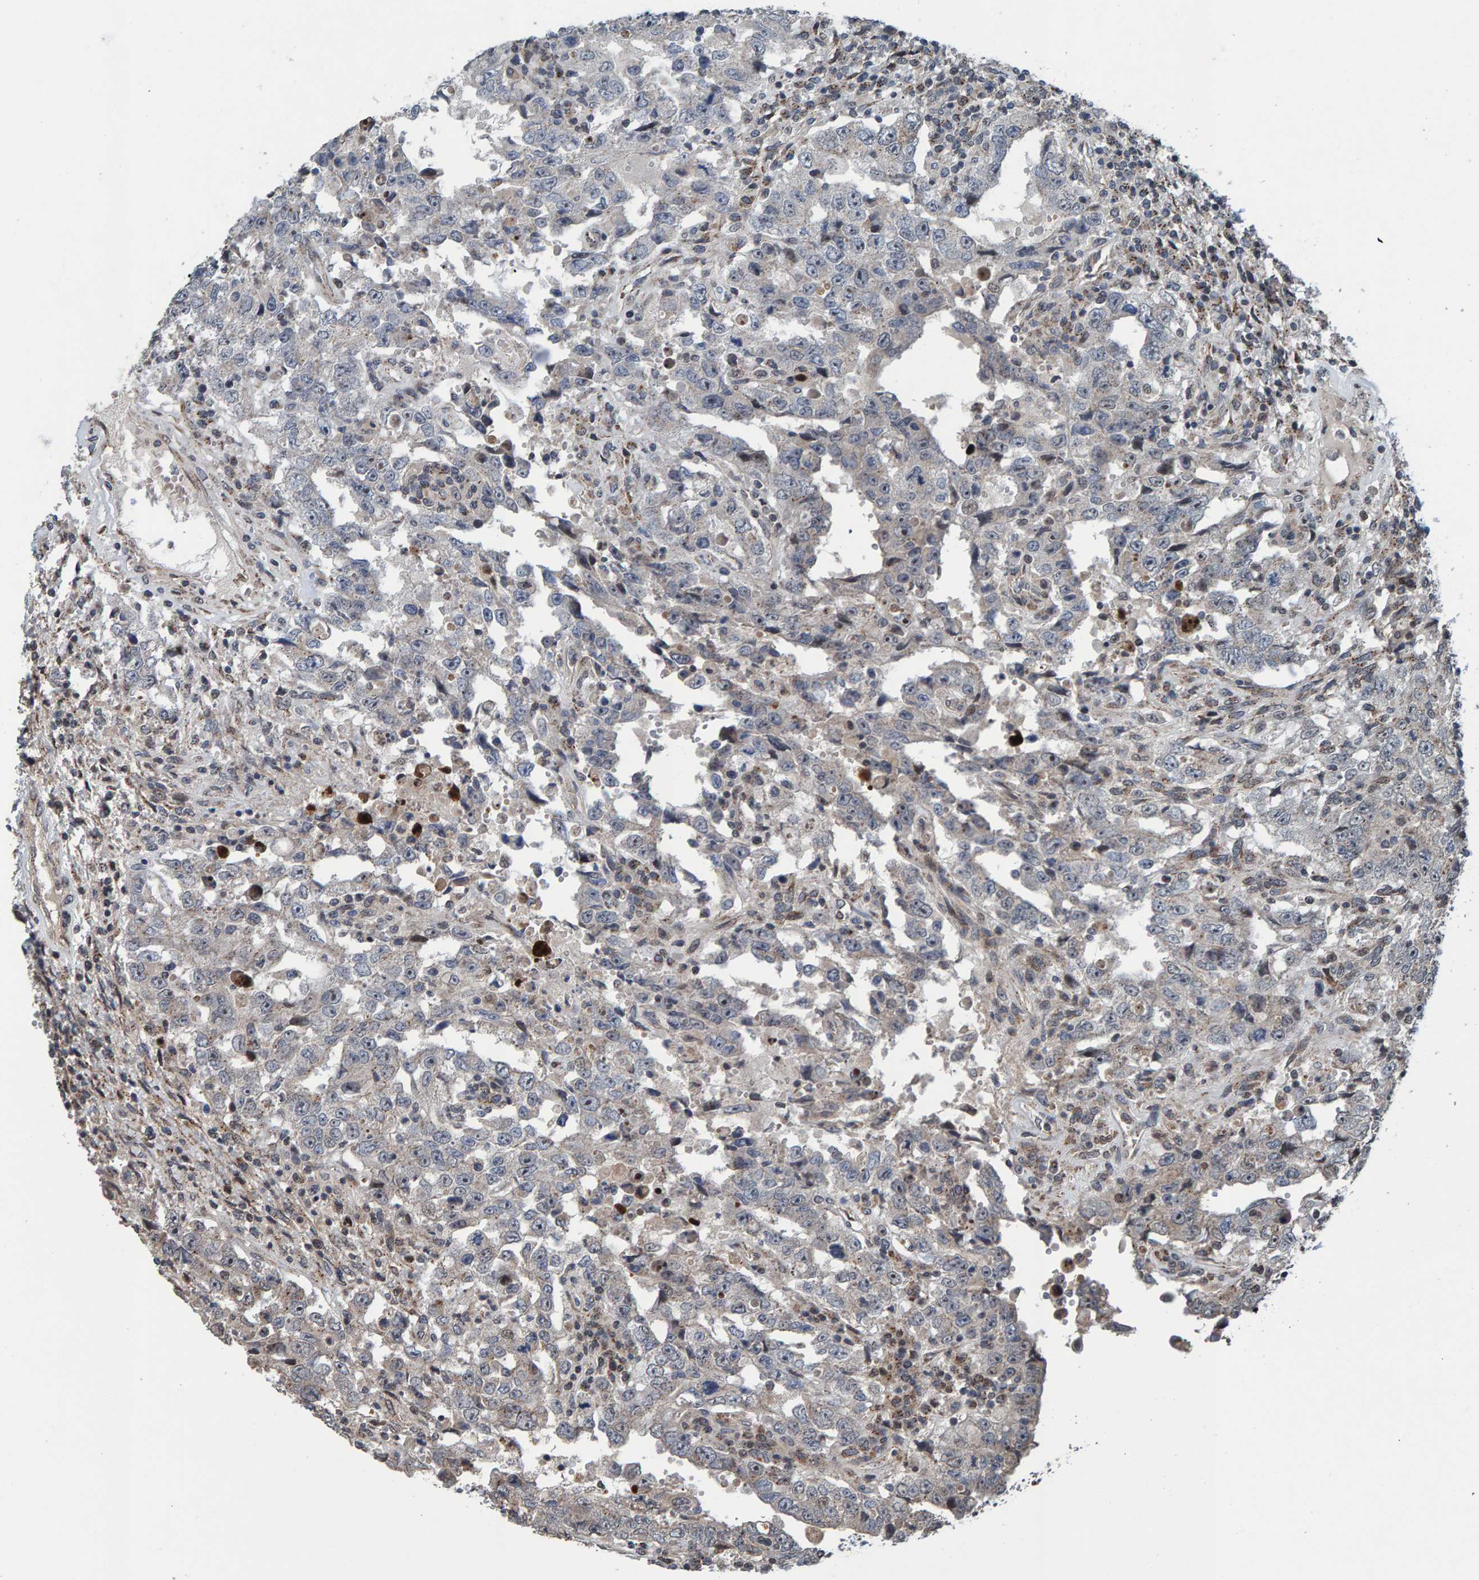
{"staining": {"intensity": "weak", "quantity": "<25%", "location": "nuclear"}, "tissue": "testis cancer", "cell_type": "Tumor cells", "image_type": "cancer", "snomed": [{"axis": "morphology", "description": "Carcinoma, Embryonal, NOS"}, {"axis": "topography", "description": "Testis"}], "caption": "A high-resolution photomicrograph shows immunohistochemistry staining of testis embryonal carcinoma, which shows no significant expression in tumor cells.", "gene": "CCDC25", "patient": {"sex": "male", "age": 26}}